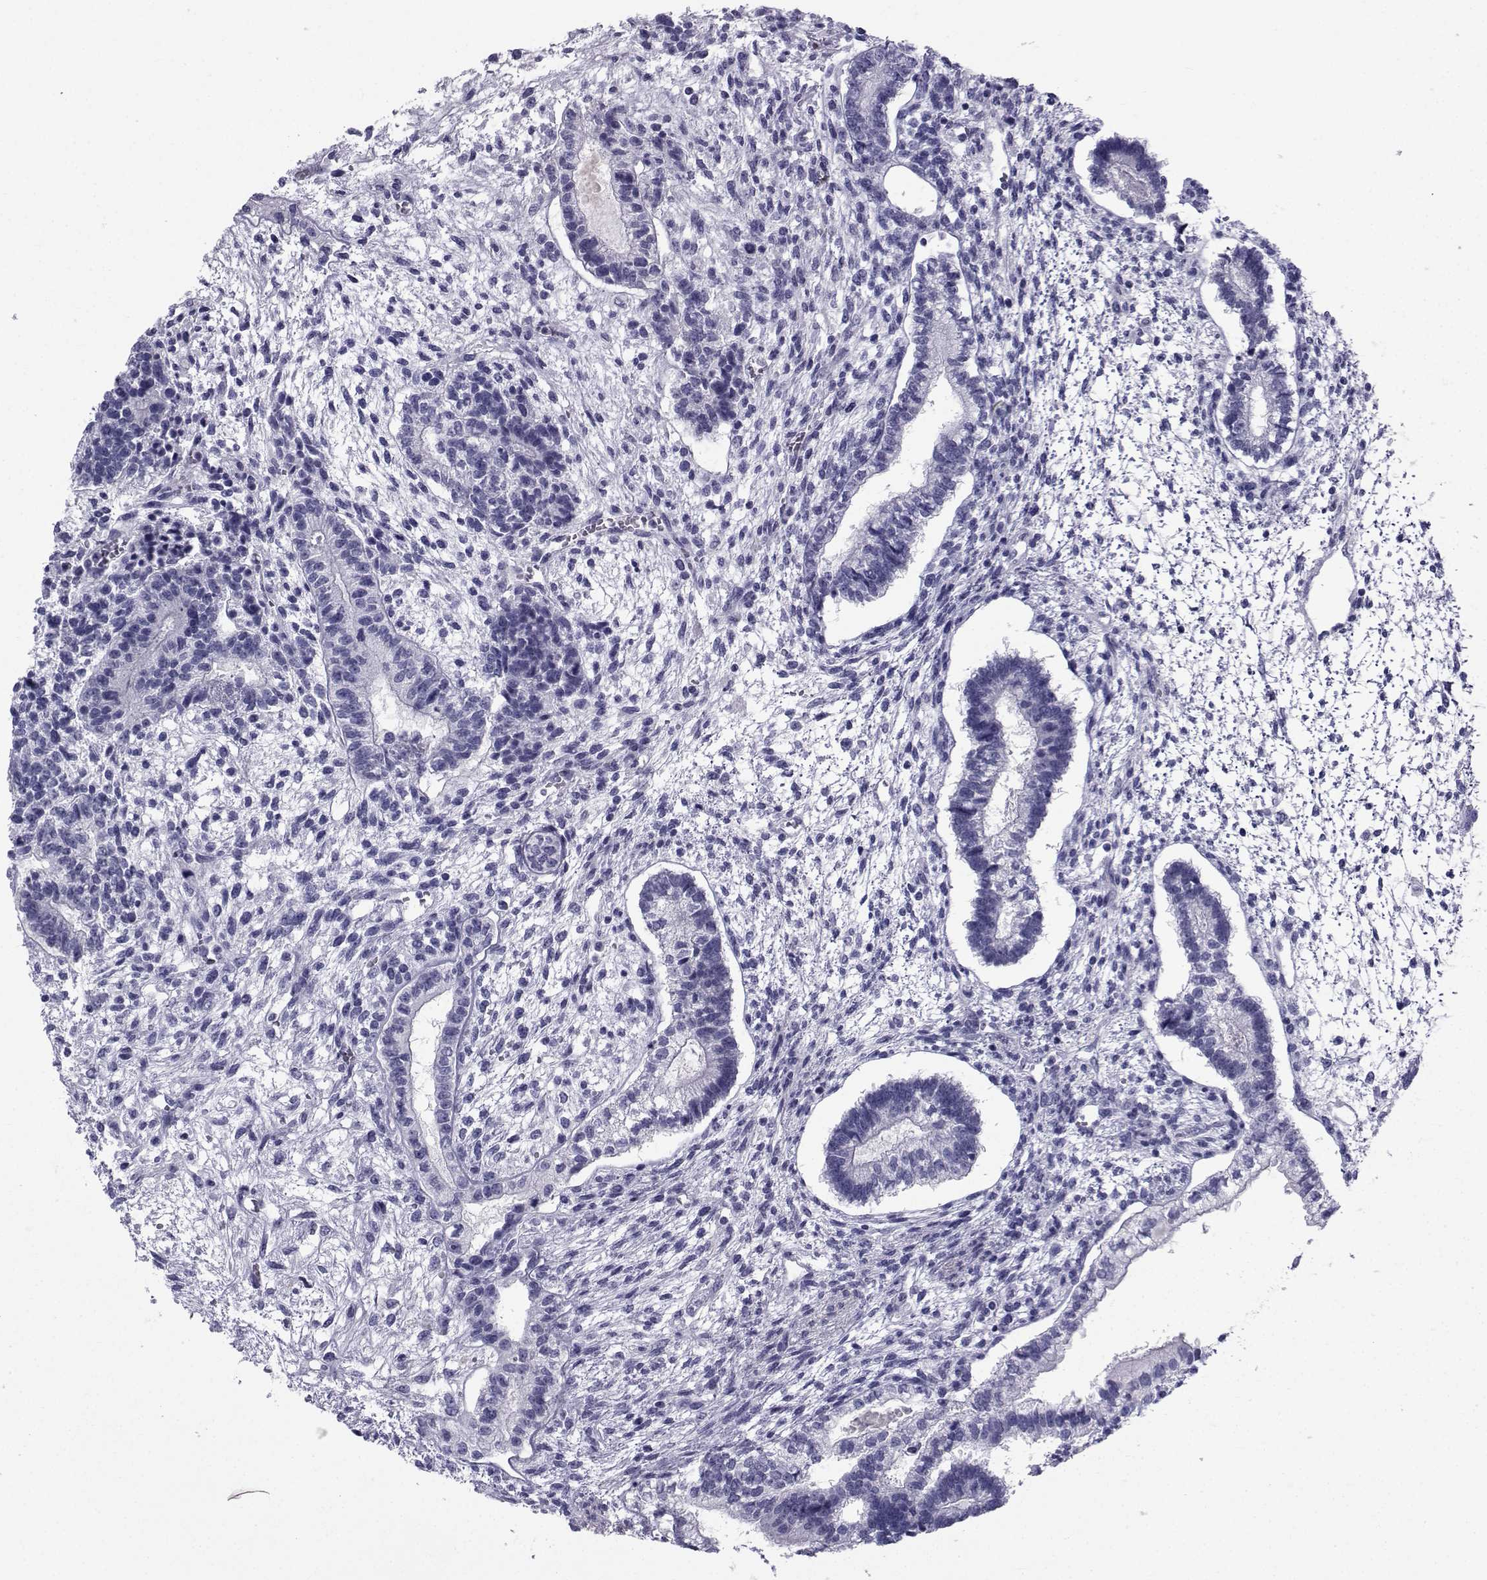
{"staining": {"intensity": "negative", "quantity": "none", "location": "none"}, "tissue": "testis cancer", "cell_type": "Tumor cells", "image_type": "cancer", "snomed": [{"axis": "morphology", "description": "Carcinoma, Embryonal, NOS"}, {"axis": "topography", "description": "Testis"}], "caption": "The image displays no significant expression in tumor cells of embryonal carcinoma (testis).", "gene": "SPANXD", "patient": {"sex": "male", "age": 37}}